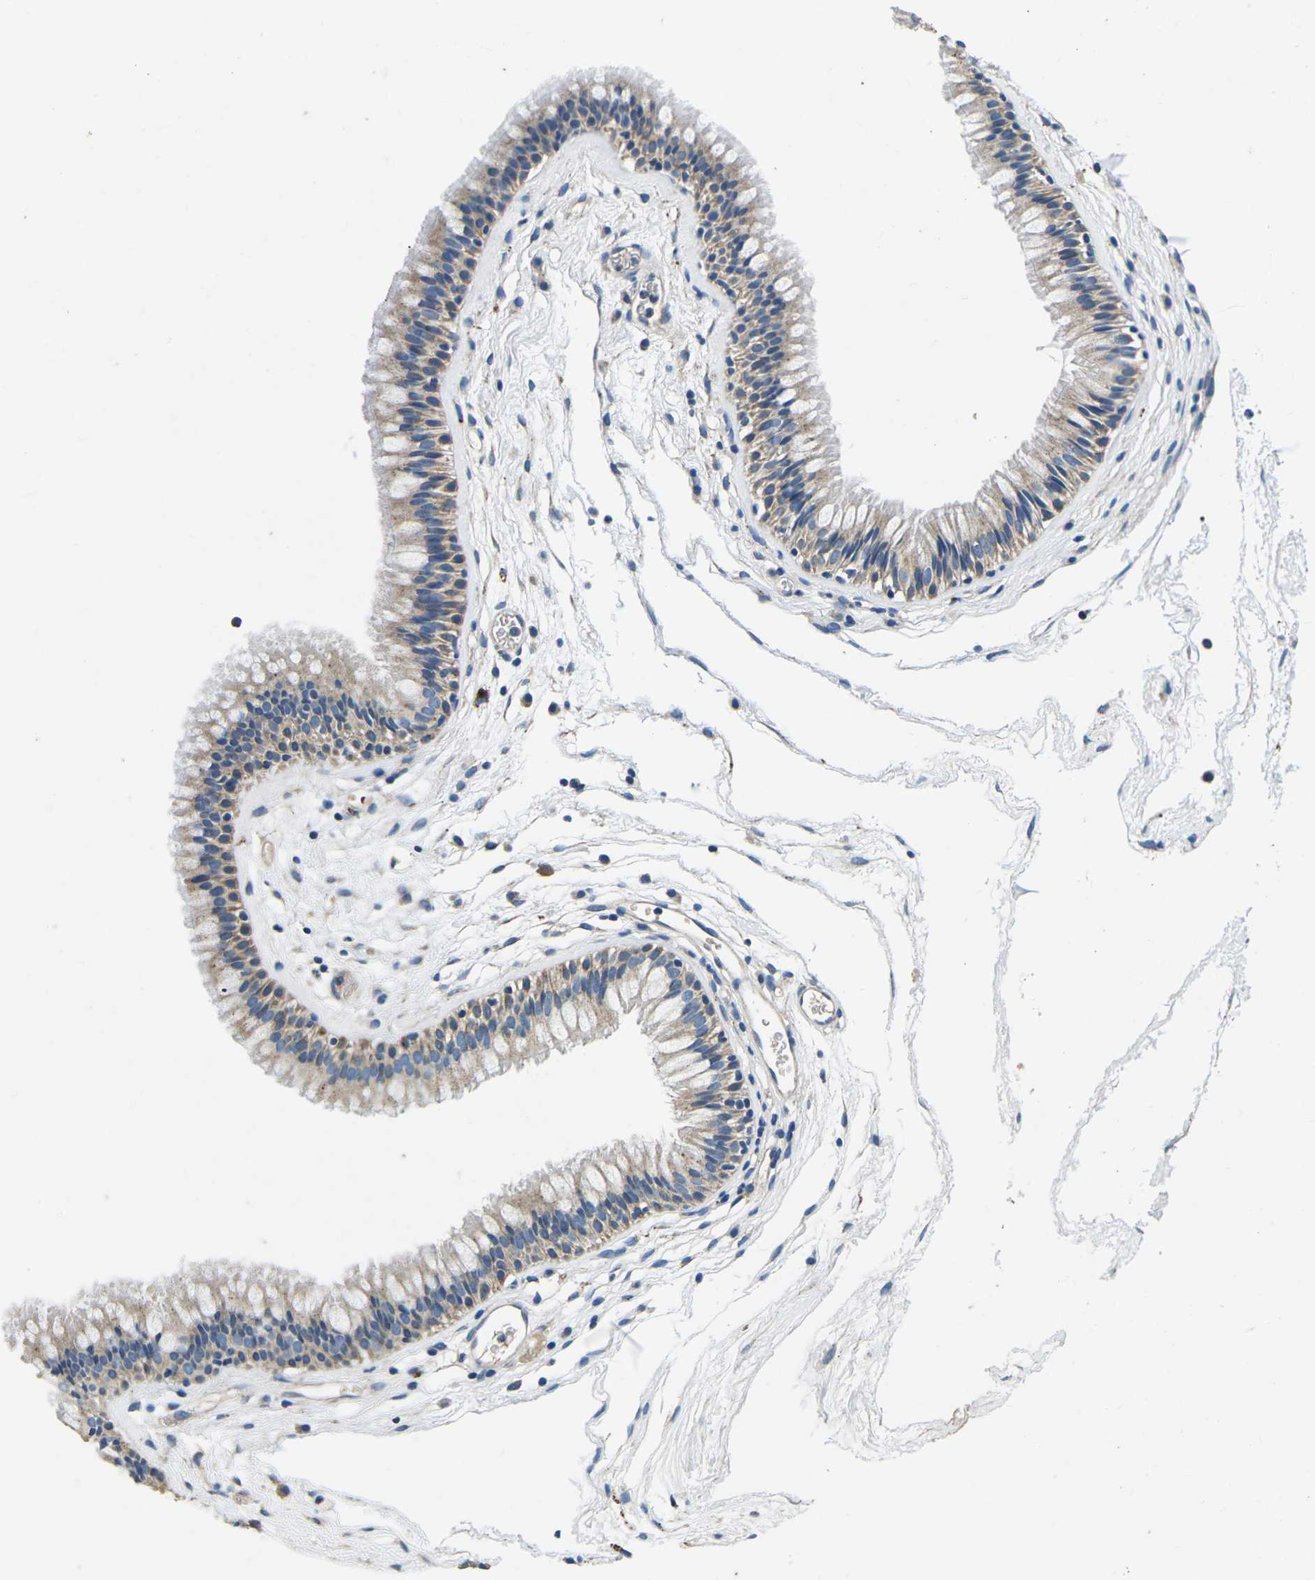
{"staining": {"intensity": "weak", "quantity": ">75%", "location": "cytoplasmic/membranous"}, "tissue": "nasopharynx", "cell_type": "Respiratory epithelial cells", "image_type": "normal", "snomed": [{"axis": "morphology", "description": "Normal tissue, NOS"}, {"axis": "morphology", "description": "Inflammation, NOS"}, {"axis": "topography", "description": "Nasopharynx"}], "caption": "Protein expression analysis of benign nasopharynx exhibits weak cytoplasmic/membranous staining in approximately >75% of respiratory epithelial cells.", "gene": "PDCD6IP", "patient": {"sex": "male", "age": 48}}